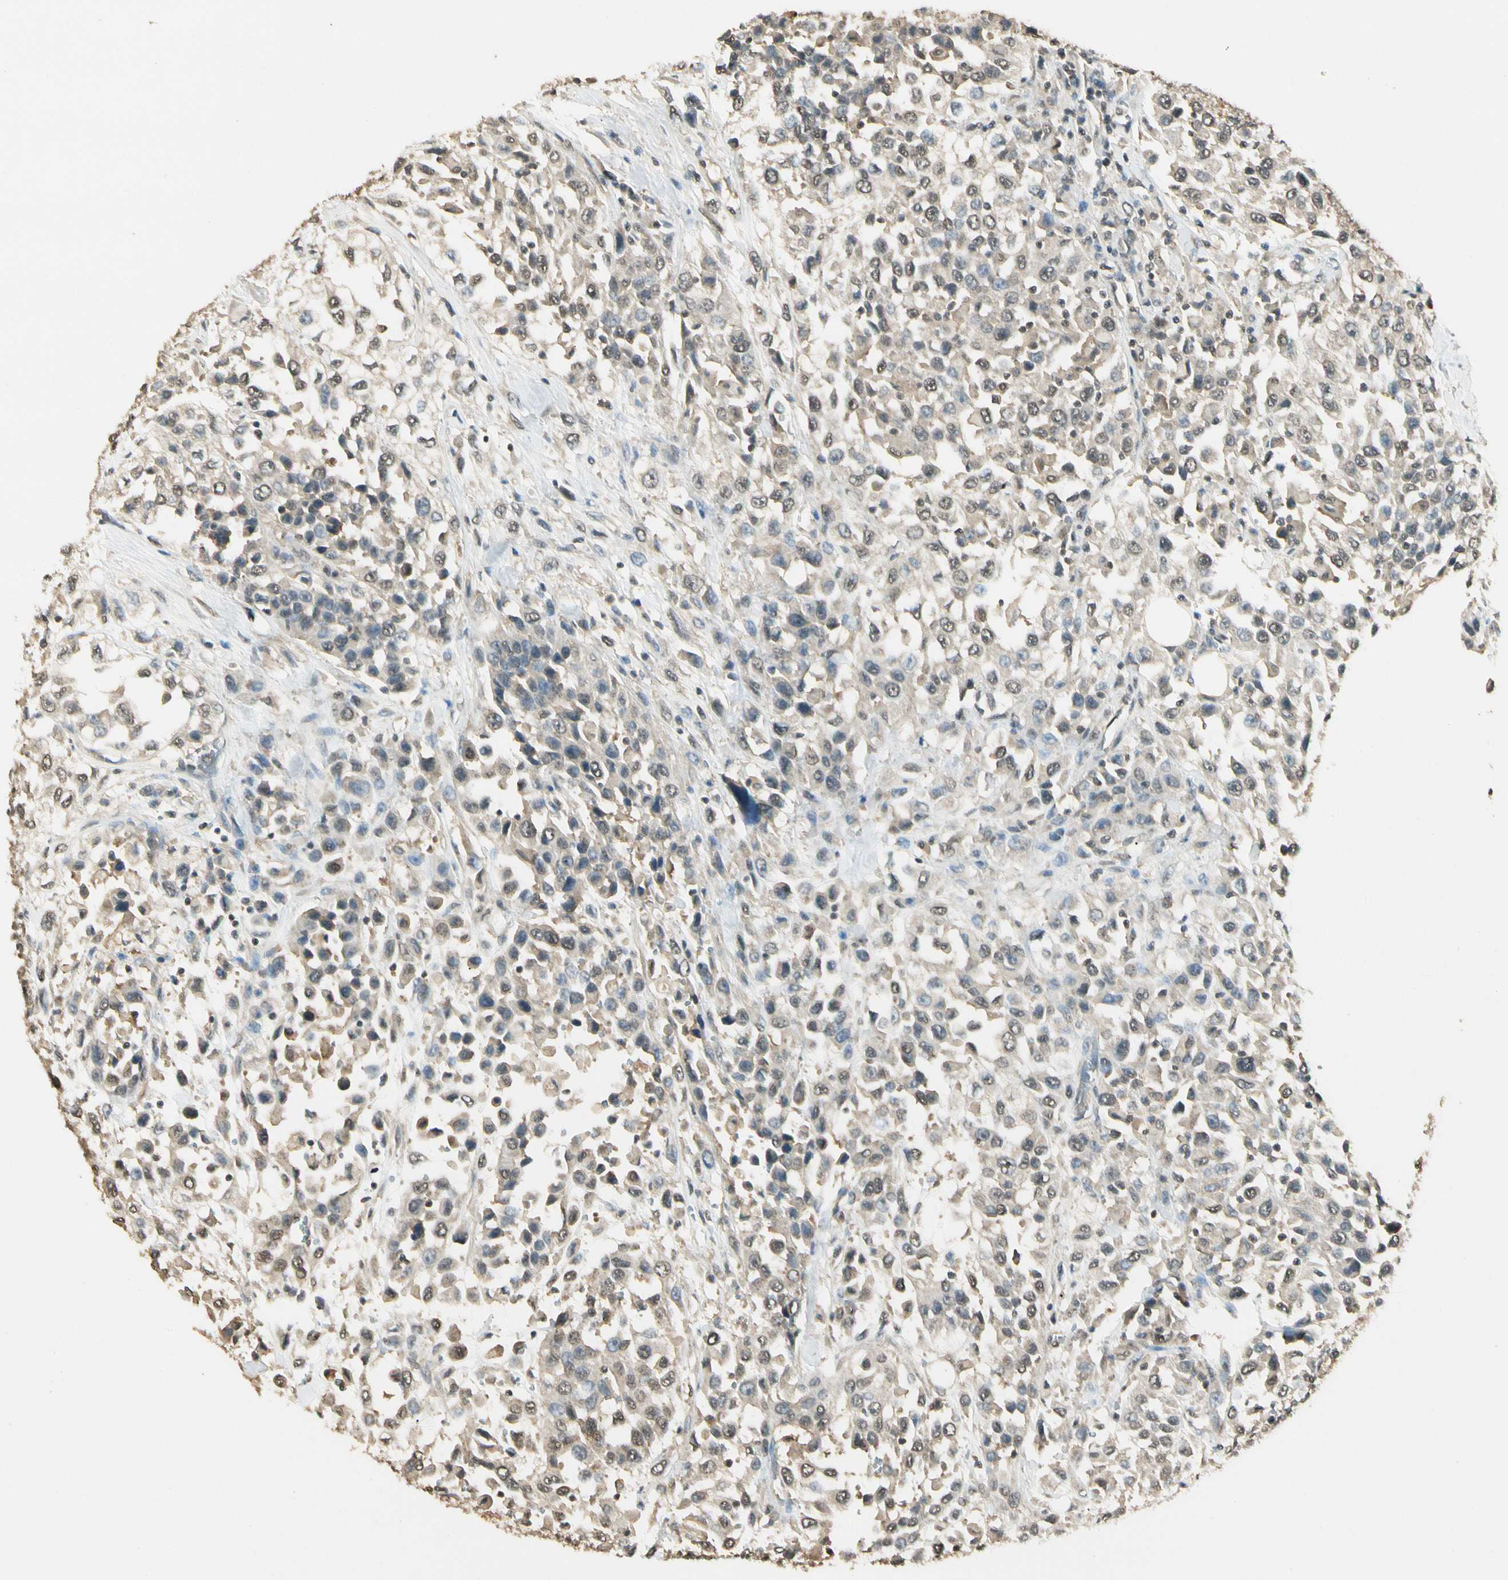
{"staining": {"intensity": "weak", "quantity": ">75%", "location": "cytoplasmic/membranous"}, "tissue": "urothelial cancer", "cell_type": "Tumor cells", "image_type": "cancer", "snomed": [{"axis": "morphology", "description": "Urothelial carcinoma, High grade"}, {"axis": "topography", "description": "Urinary bladder"}], "caption": "Protein staining of urothelial carcinoma (high-grade) tissue demonstrates weak cytoplasmic/membranous expression in approximately >75% of tumor cells. The staining was performed using DAB, with brown indicating positive protein expression. Nuclei are stained blue with hematoxylin.", "gene": "SGCA", "patient": {"sex": "female", "age": 80}}